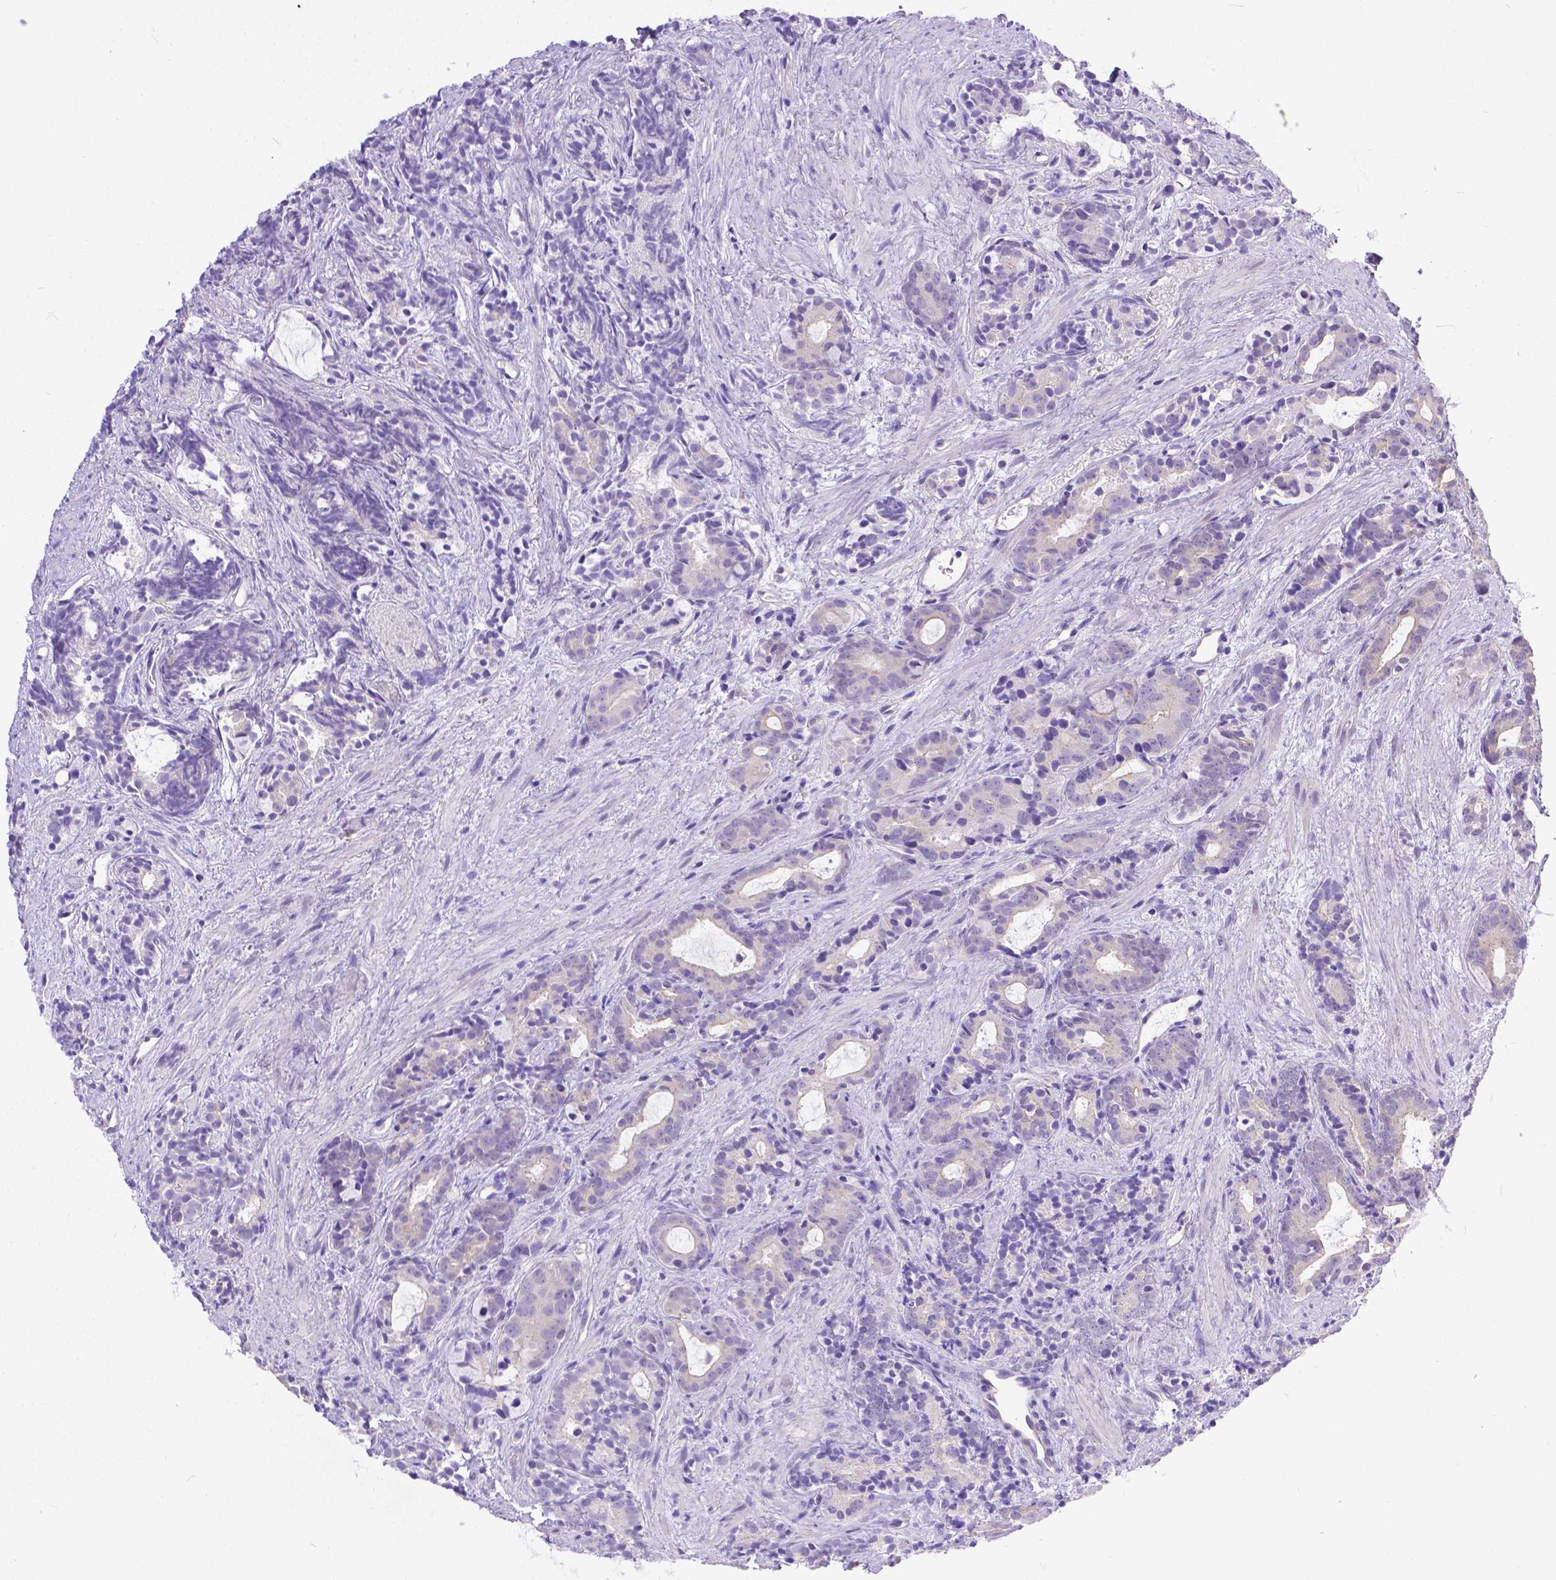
{"staining": {"intensity": "negative", "quantity": "none", "location": "none"}, "tissue": "prostate cancer", "cell_type": "Tumor cells", "image_type": "cancer", "snomed": [{"axis": "morphology", "description": "Adenocarcinoma, High grade"}, {"axis": "topography", "description": "Prostate"}], "caption": "Human prostate cancer (adenocarcinoma (high-grade)) stained for a protein using IHC shows no positivity in tumor cells.", "gene": "TTLL6", "patient": {"sex": "male", "age": 84}}